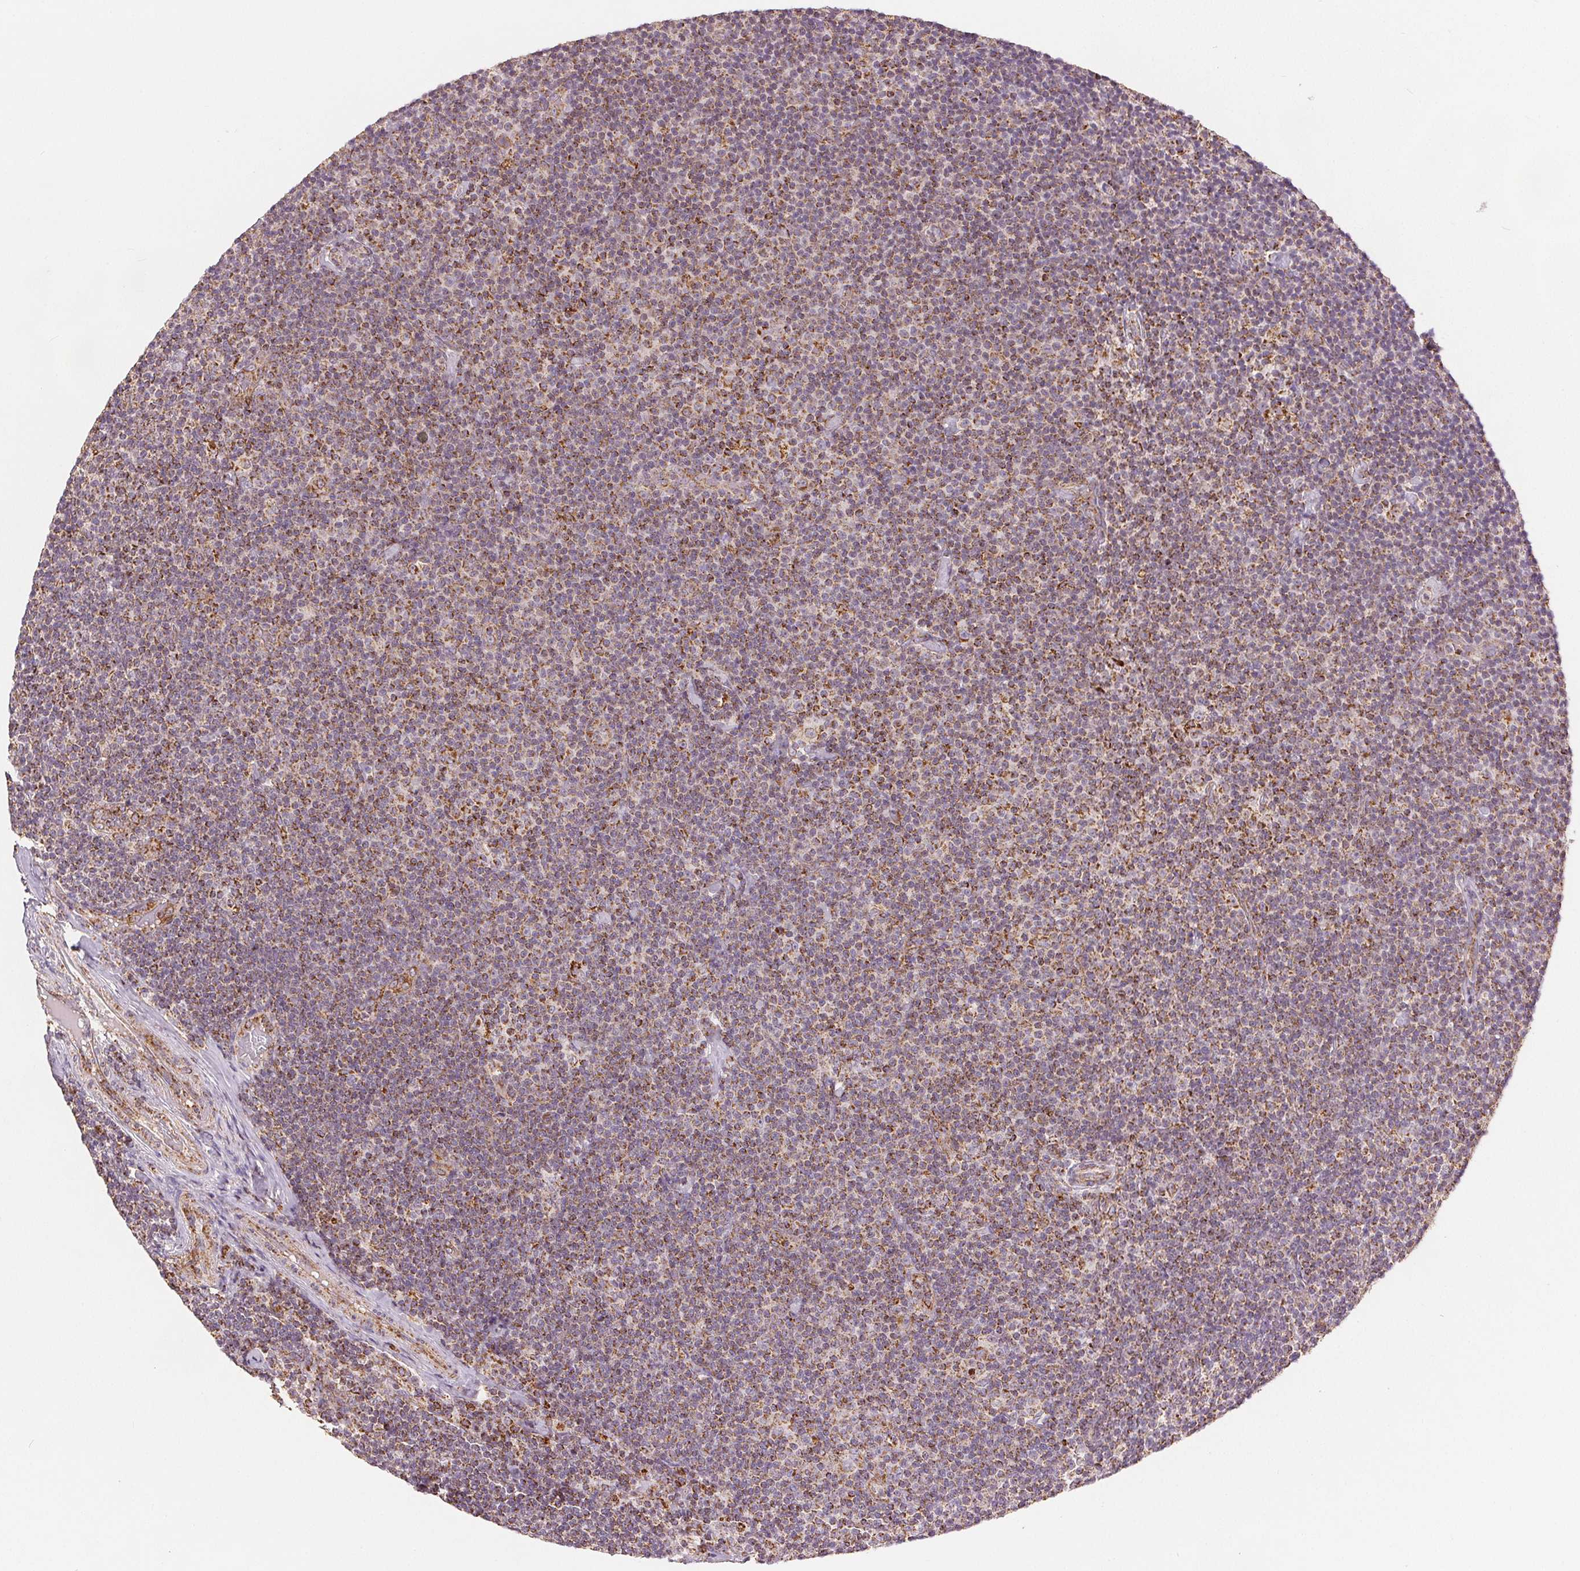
{"staining": {"intensity": "strong", "quantity": "25%-75%", "location": "cytoplasmic/membranous"}, "tissue": "lymphoma", "cell_type": "Tumor cells", "image_type": "cancer", "snomed": [{"axis": "morphology", "description": "Malignant lymphoma, non-Hodgkin's type, Low grade"}, {"axis": "topography", "description": "Lymph node"}], "caption": "Malignant lymphoma, non-Hodgkin's type (low-grade) was stained to show a protein in brown. There is high levels of strong cytoplasmic/membranous positivity in about 25%-75% of tumor cells.", "gene": "SDHB", "patient": {"sex": "male", "age": 81}}